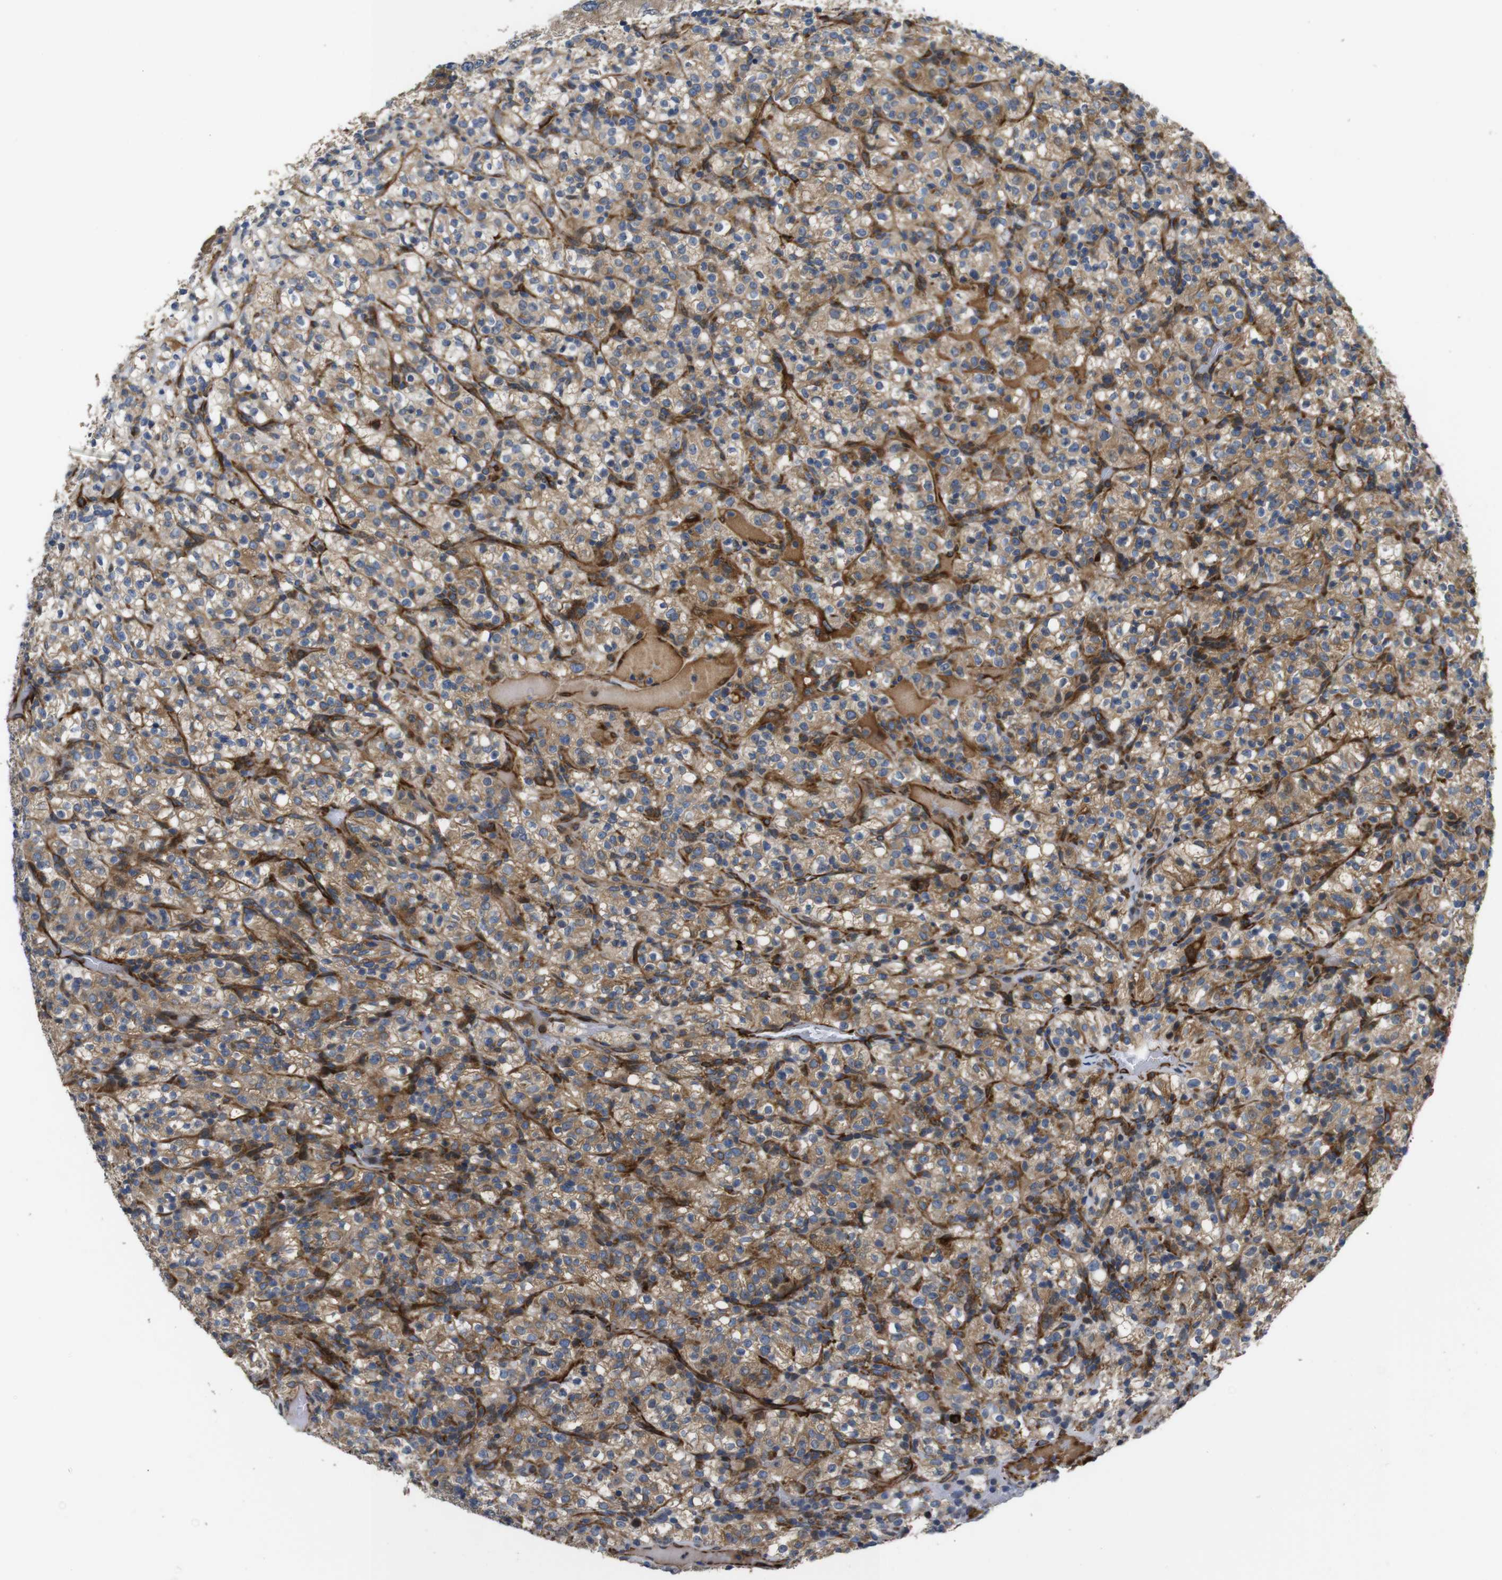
{"staining": {"intensity": "moderate", "quantity": ">75%", "location": "cytoplasmic/membranous"}, "tissue": "renal cancer", "cell_type": "Tumor cells", "image_type": "cancer", "snomed": [{"axis": "morphology", "description": "Normal tissue, NOS"}, {"axis": "morphology", "description": "Adenocarcinoma, NOS"}, {"axis": "topography", "description": "Kidney"}], "caption": "An immunohistochemistry image of neoplastic tissue is shown. Protein staining in brown labels moderate cytoplasmic/membranous positivity in renal cancer within tumor cells.", "gene": "UBE2G2", "patient": {"sex": "female", "age": 72}}